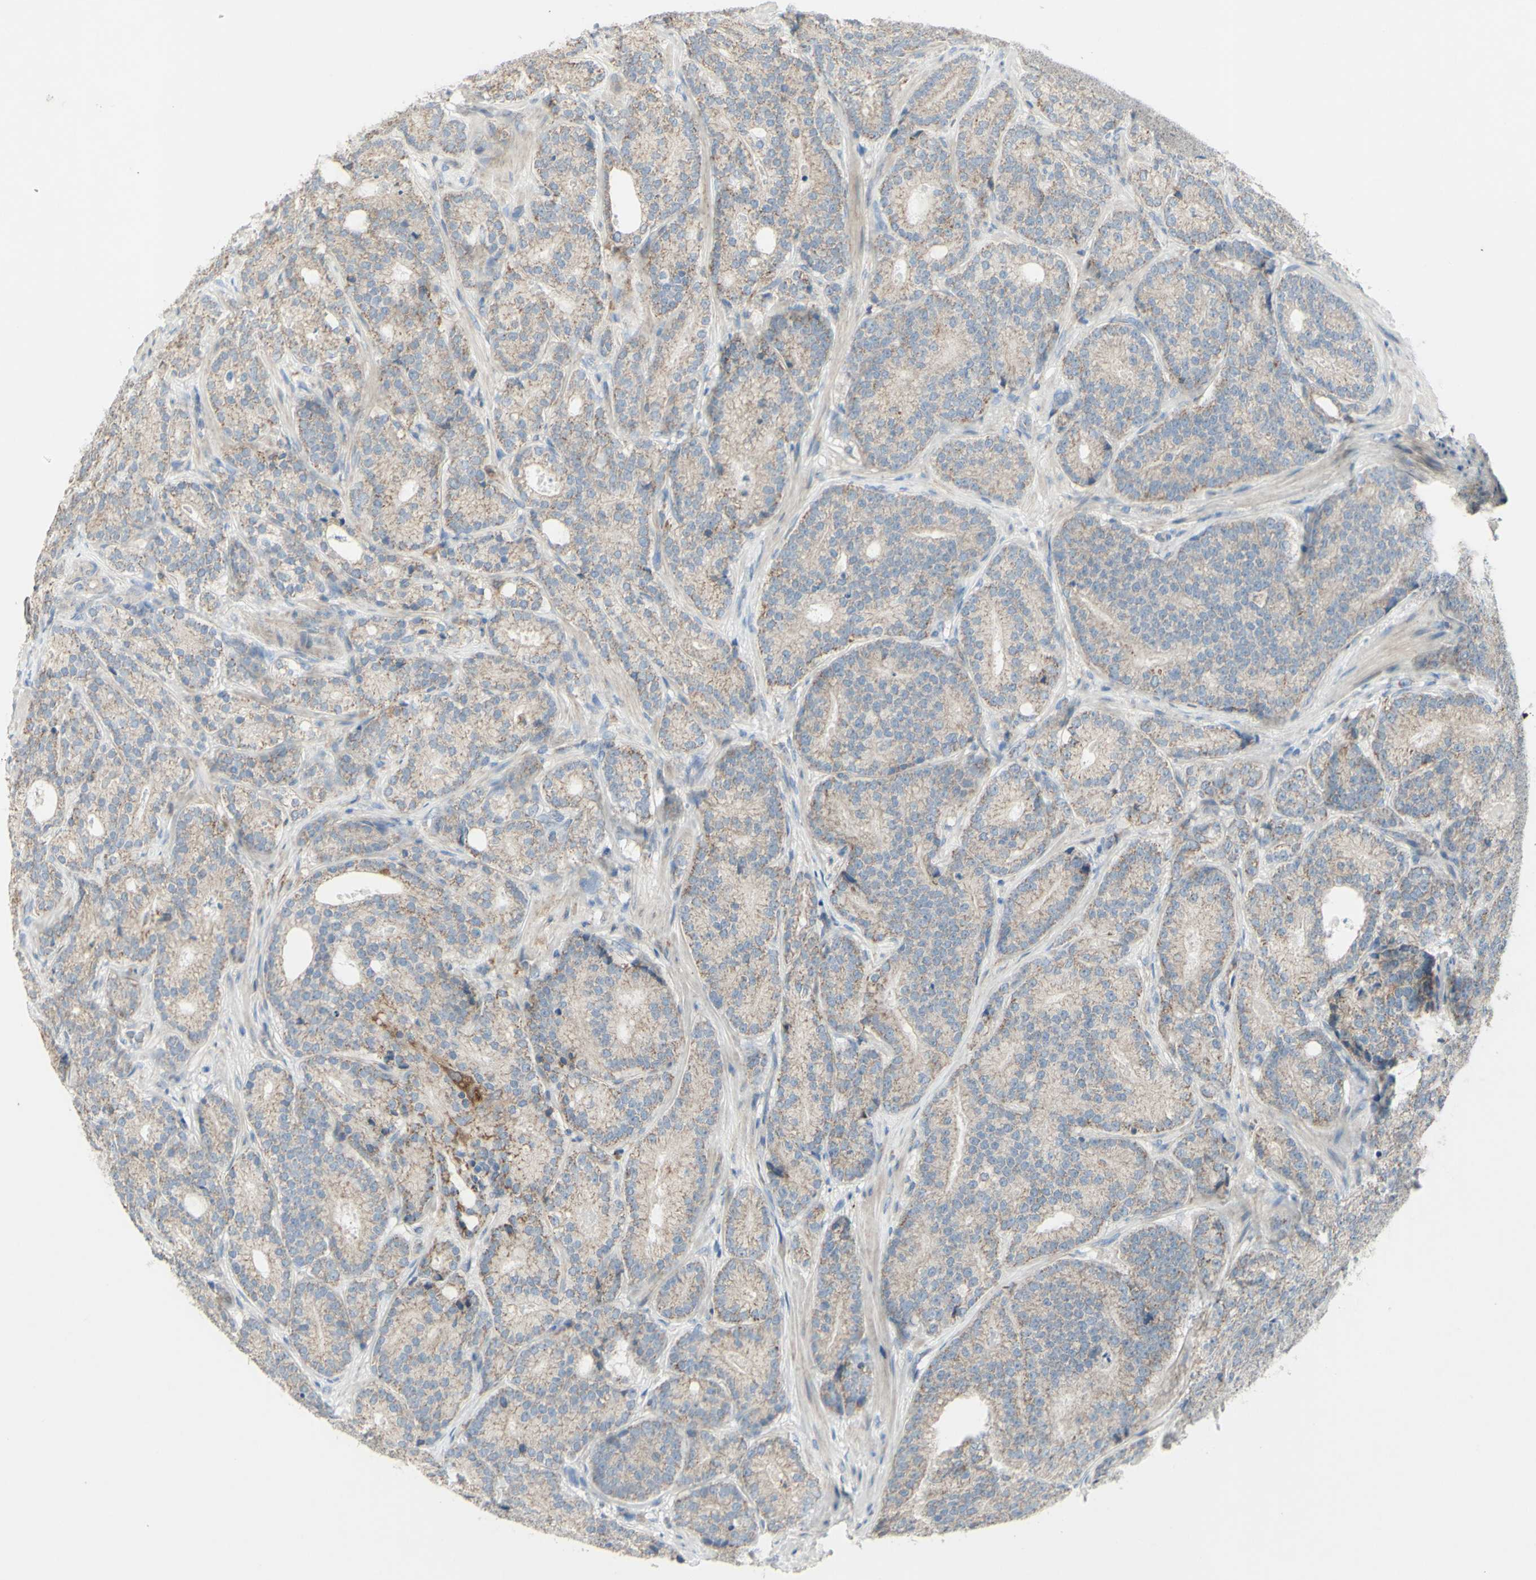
{"staining": {"intensity": "weak", "quantity": ">75%", "location": "cytoplasmic/membranous"}, "tissue": "prostate cancer", "cell_type": "Tumor cells", "image_type": "cancer", "snomed": [{"axis": "morphology", "description": "Adenocarcinoma, High grade"}, {"axis": "topography", "description": "Prostate"}], "caption": "Weak cytoplasmic/membranous positivity for a protein is appreciated in approximately >75% of tumor cells of prostate adenocarcinoma (high-grade) using immunohistochemistry (IHC).", "gene": "CNTNAP1", "patient": {"sex": "male", "age": 61}}